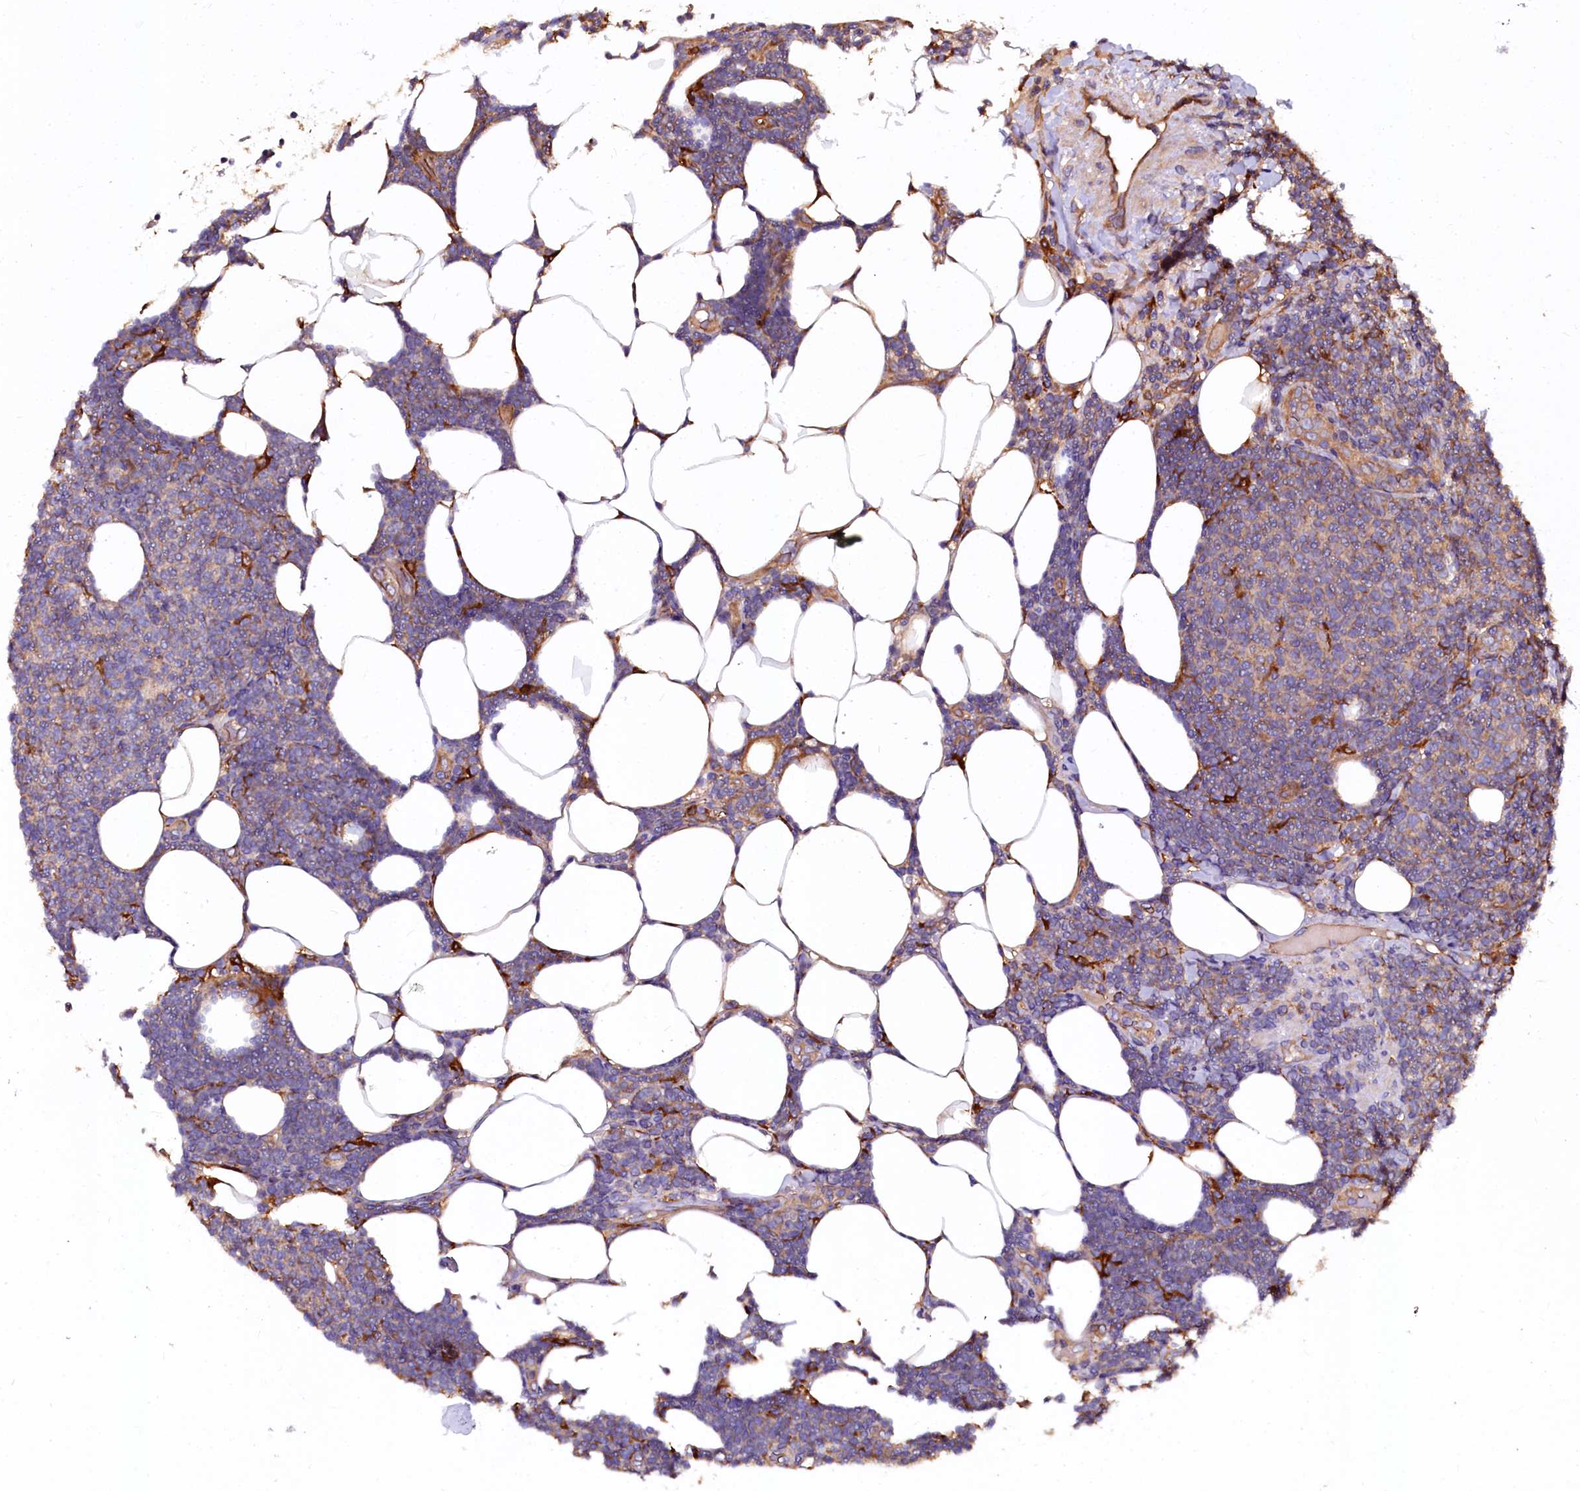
{"staining": {"intensity": "weak", "quantity": "<25%", "location": "cytoplasmic/membranous"}, "tissue": "lymphoma", "cell_type": "Tumor cells", "image_type": "cancer", "snomed": [{"axis": "morphology", "description": "Malignant lymphoma, non-Hodgkin's type, Low grade"}, {"axis": "topography", "description": "Lymph node"}], "caption": "An IHC micrograph of malignant lymphoma, non-Hodgkin's type (low-grade) is shown. There is no staining in tumor cells of malignant lymphoma, non-Hodgkin's type (low-grade). The staining is performed using DAB (3,3'-diaminobenzidine) brown chromogen with nuclei counter-stained in using hematoxylin.", "gene": "APPL2", "patient": {"sex": "male", "age": 66}}